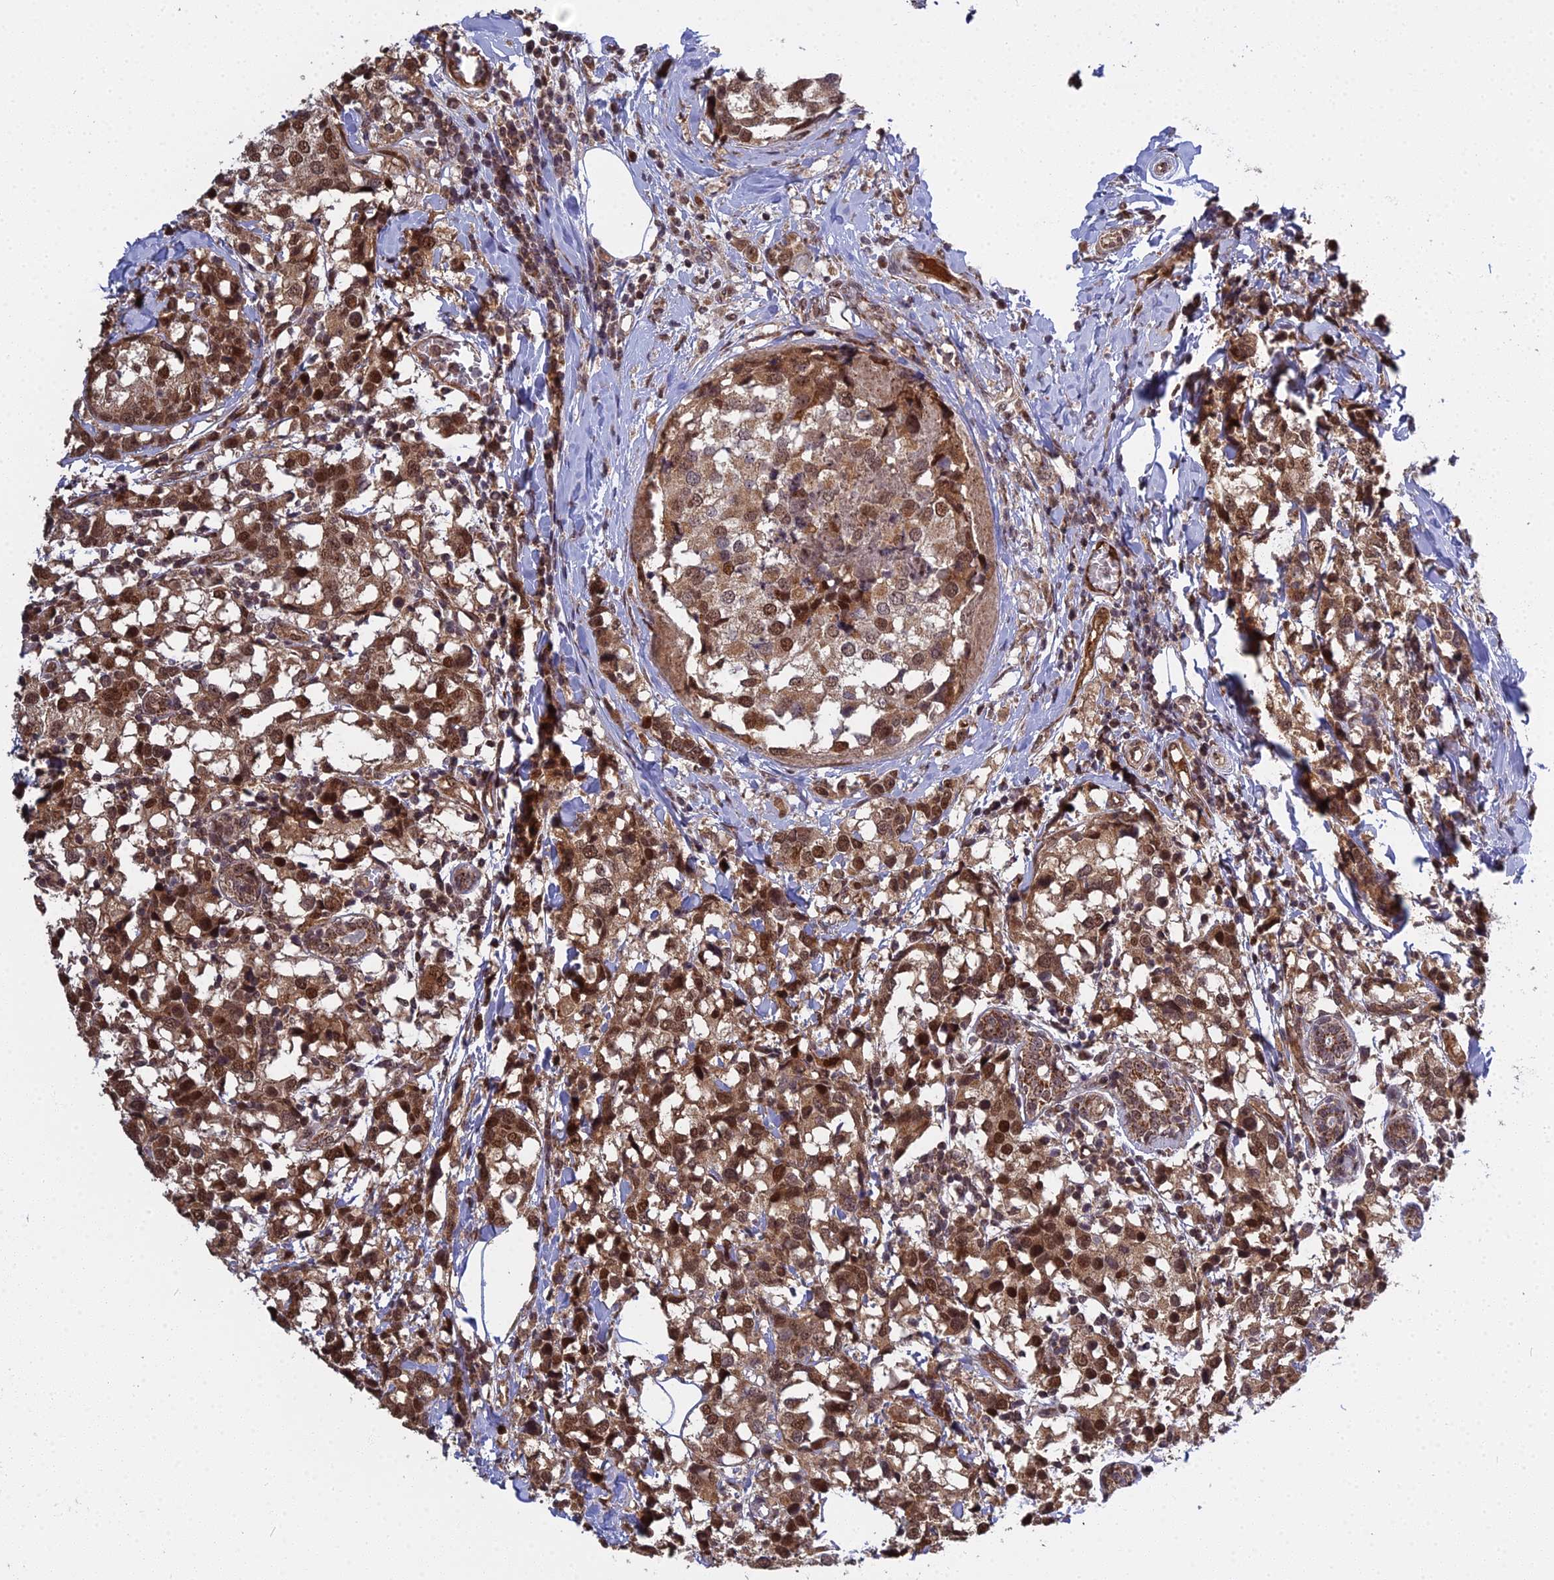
{"staining": {"intensity": "moderate", "quantity": ">75%", "location": "cytoplasmic/membranous,nuclear"}, "tissue": "breast cancer", "cell_type": "Tumor cells", "image_type": "cancer", "snomed": [{"axis": "morphology", "description": "Lobular carcinoma"}, {"axis": "topography", "description": "Breast"}], "caption": "Breast cancer (lobular carcinoma) stained for a protein (brown) reveals moderate cytoplasmic/membranous and nuclear positive positivity in approximately >75% of tumor cells.", "gene": "MEOX1", "patient": {"sex": "female", "age": 59}}